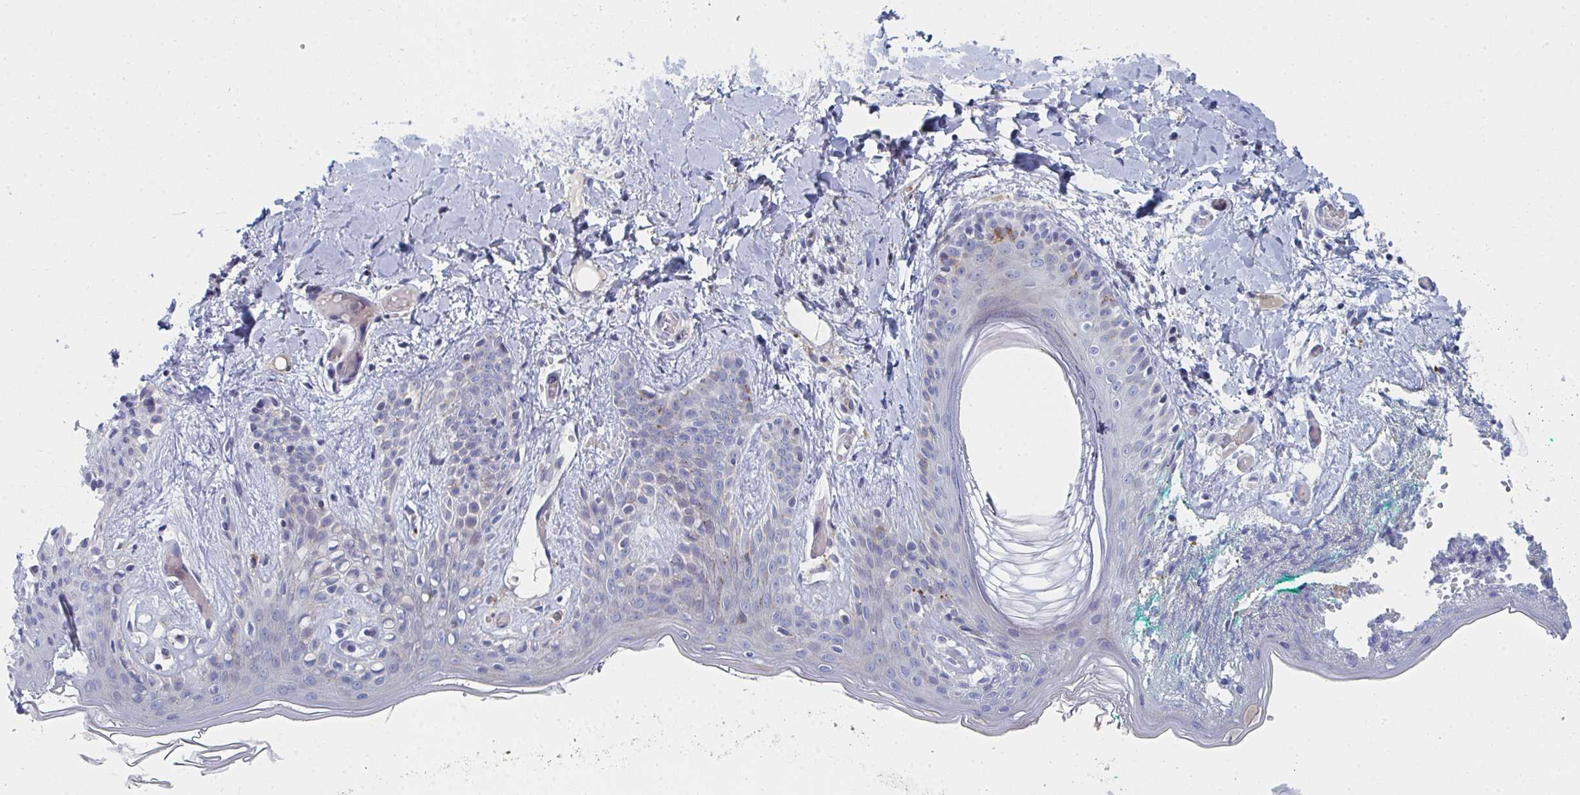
{"staining": {"intensity": "negative", "quantity": "none", "location": "none"}, "tissue": "skin", "cell_type": "Fibroblasts", "image_type": "normal", "snomed": [{"axis": "morphology", "description": "Normal tissue, NOS"}, {"axis": "topography", "description": "Skin"}], "caption": "An immunohistochemistry image of normal skin is shown. There is no staining in fibroblasts of skin.", "gene": "PSMG1", "patient": {"sex": "male", "age": 16}}